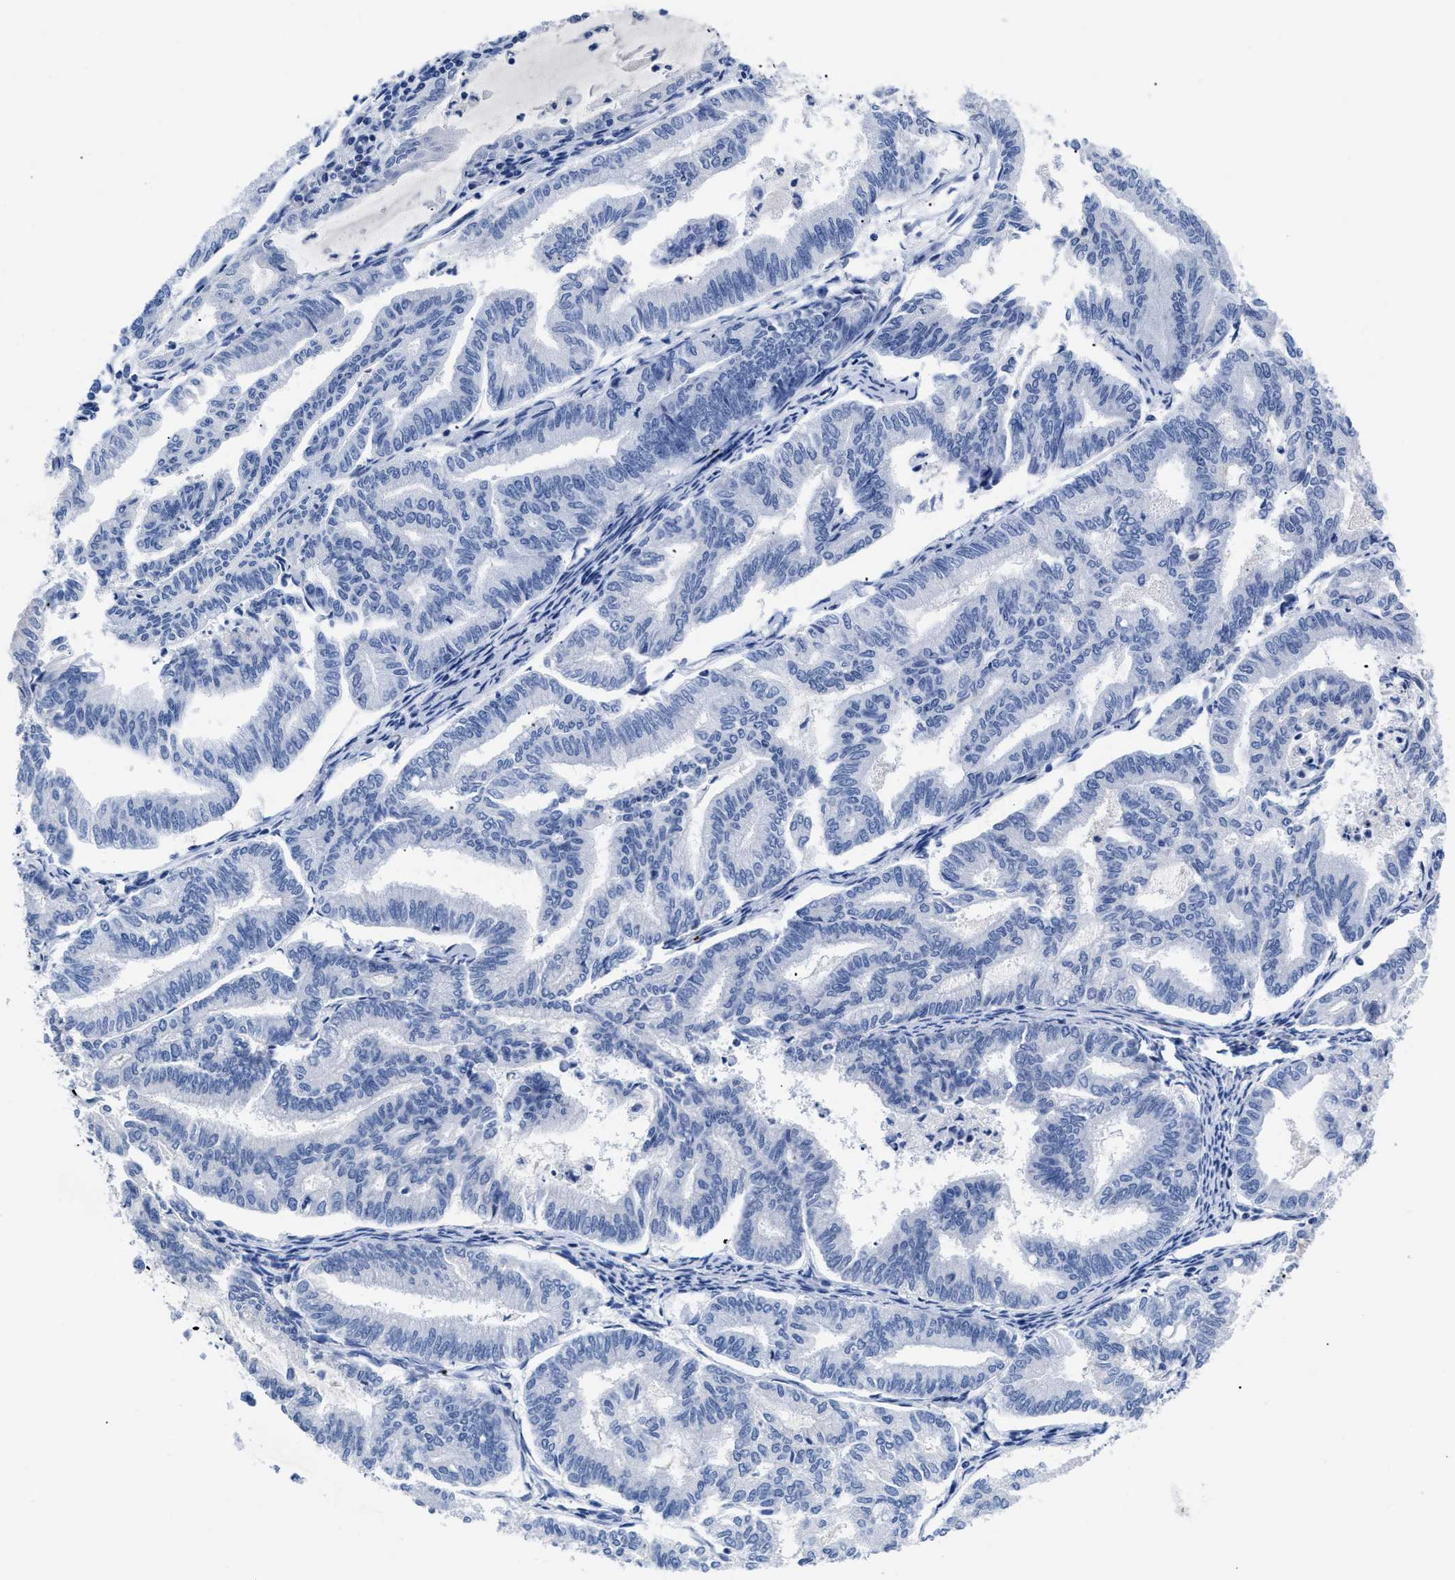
{"staining": {"intensity": "negative", "quantity": "none", "location": "none"}, "tissue": "endometrial cancer", "cell_type": "Tumor cells", "image_type": "cancer", "snomed": [{"axis": "morphology", "description": "Adenocarcinoma, NOS"}, {"axis": "topography", "description": "Endometrium"}], "caption": "This is a photomicrograph of immunohistochemistry staining of adenocarcinoma (endometrial), which shows no expression in tumor cells.", "gene": "TREML1", "patient": {"sex": "female", "age": 79}}